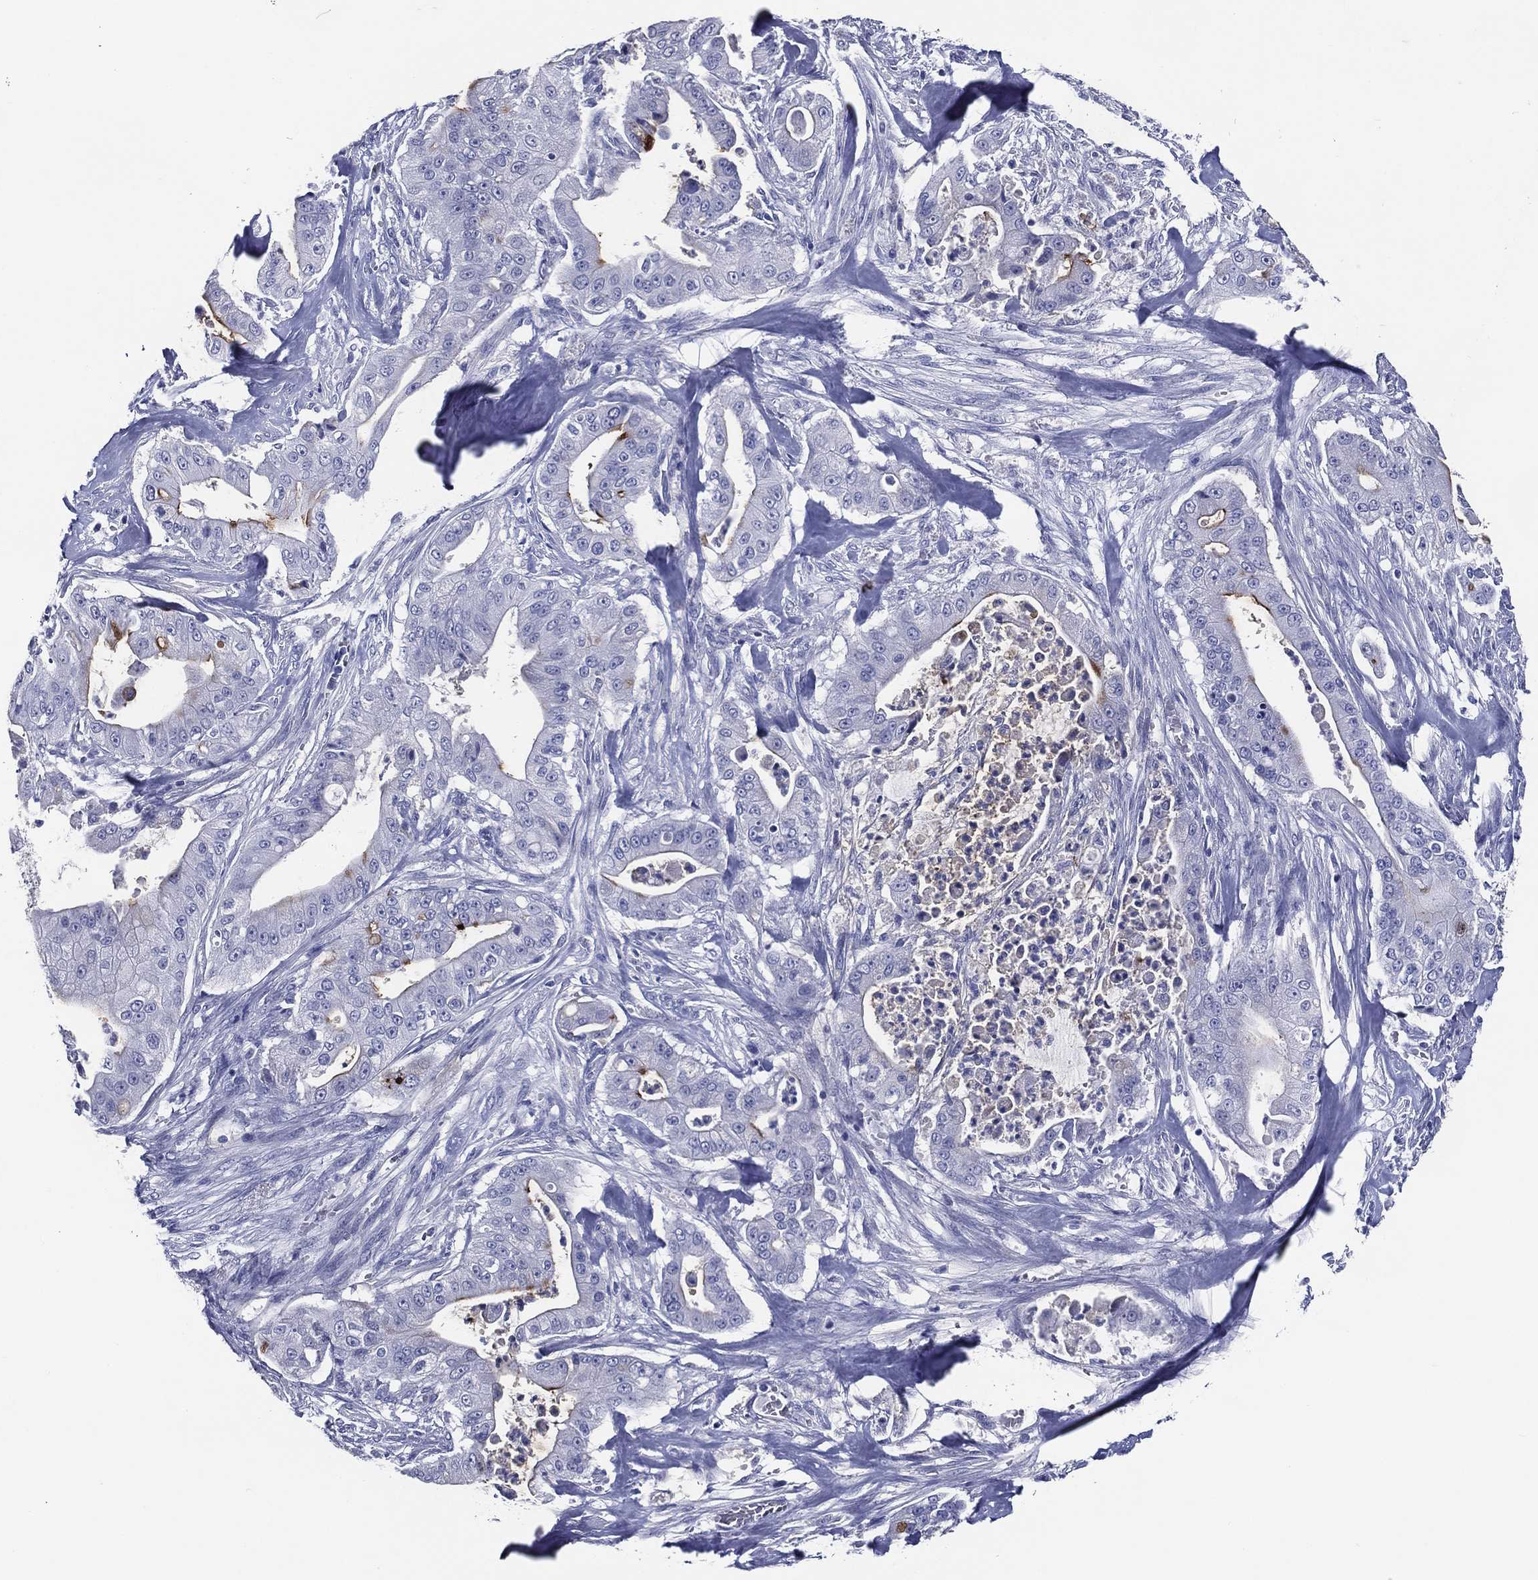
{"staining": {"intensity": "moderate", "quantity": "<25%", "location": "cytoplasmic/membranous"}, "tissue": "pancreatic cancer", "cell_type": "Tumor cells", "image_type": "cancer", "snomed": [{"axis": "morphology", "description": "Normal tissue, NOS"}, {"axis": "morphology", "description": "Inflammation, NOS"}, {"axis": "morphology", "description": "Adenocarcinoma, NOS"}, {"axis": "topography", "description": "Pancreas"}], "caption": "Tumor cells display low levels of moderate cytoplasmic/membranous positivity in about <25% of cells in human pancreatic cancer (adenocarcinoma).", "gene": "ACE2", "patient": {"sex": "male", "age": 57}}